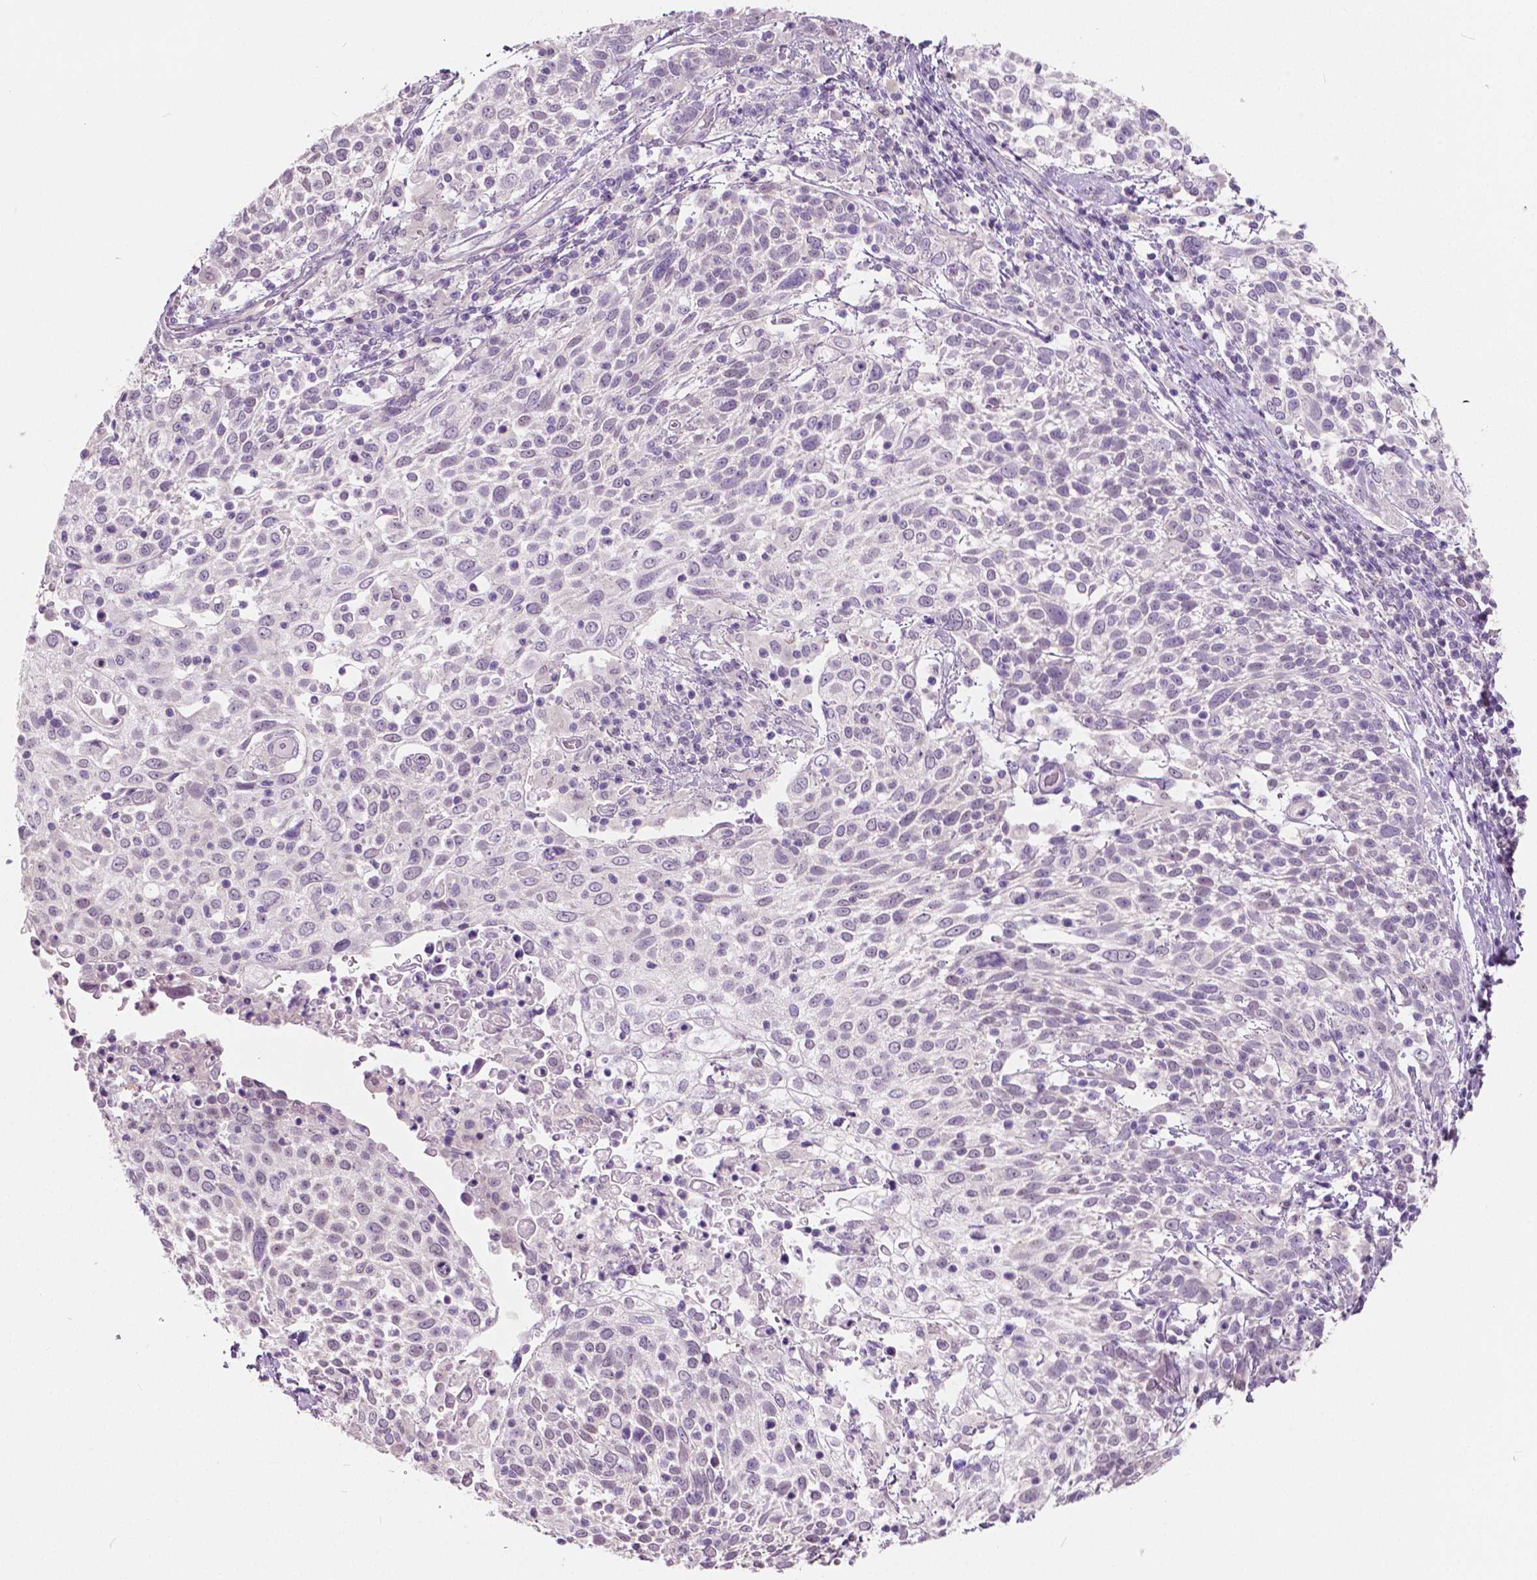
{"staining": {"intensity": "negative", "quantity": "none", "location": "none"}, "tissue": "cervical cancer", "cell_type": "Tumor cells", "image_type": "cancer", "snomed": [{"axis": "morphology", "description": "Squamous cell carcinoma, NOS"}, {"axis": "topography", "description": "Cervix"}], "caption": "Immunohistochemistry image of neoplastic tissue: human cervical squamous cell carcinoma stained with DAB exhibits no significant protein staining in tumor cells. Brightfield microscopy of immunohistochemistry (IHC) stained with DAB (brown) and hematoxylin (blue), captured at high magnification.", "gene": "TKFC", "patient": {"sex": "female", "age": 61}}